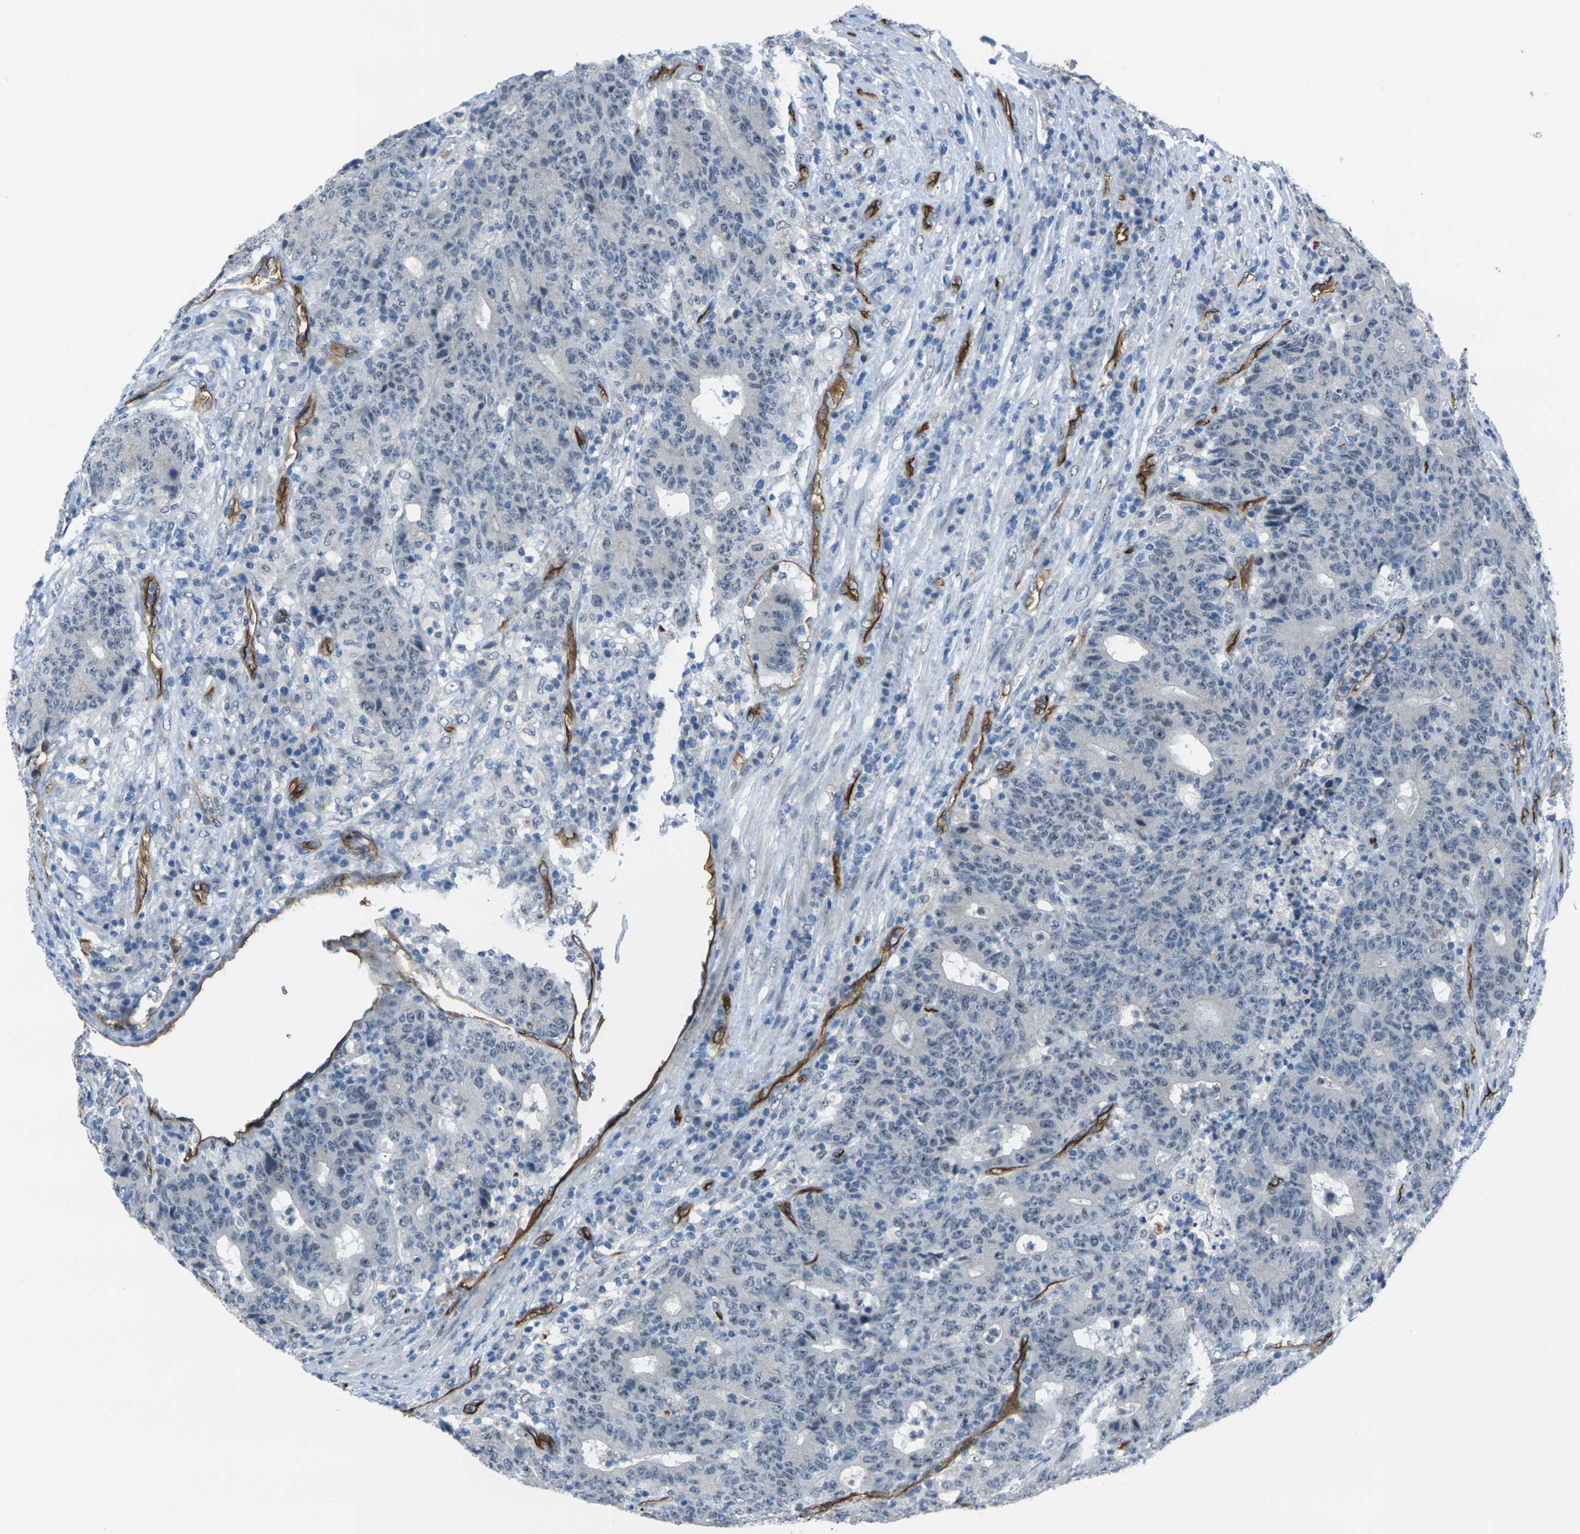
{"staining": {"intensity": "negative", "quantity": "none", "location": "none"}, "tissue": "colorectal cancer", "cell_type": "Tumor cells", "image_type": "cancer", "snomed": [{"axis": "morphology", "description": "Normal tissue, NOS"}, {"axis": "morphology", "description": "Adenocarcinoma, NOS"}, {"axis": "topography", "description": "Colon"}], "caption": "Tumor cells are negative for brown protein staining in colorectal cancer (adenocarcinoma).", "gene": "HSPA12B", "patient": {"sex": "female", "age": 75}}